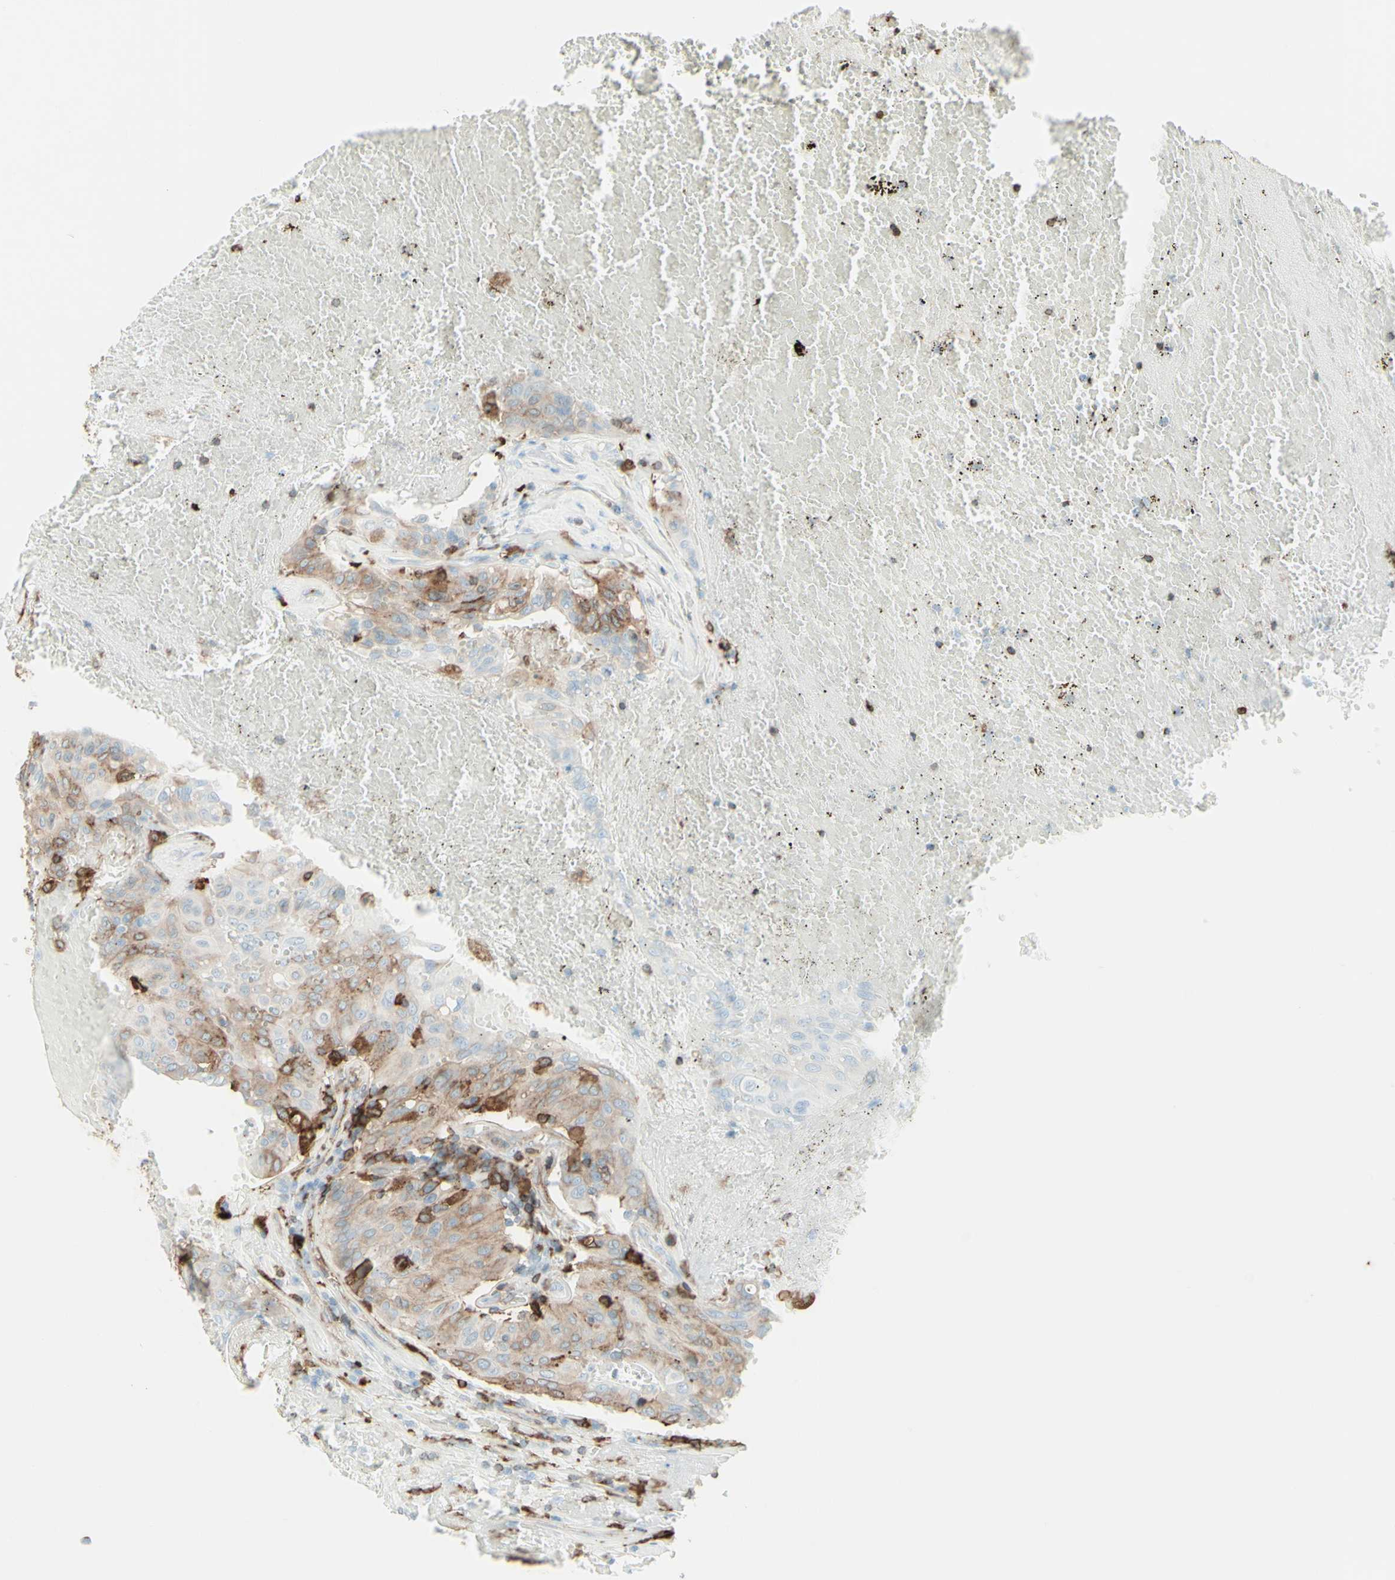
{"staining": {"intensity": "moderate", "quantity": "25%-75%", "location": "cytoplasmic/membranous"}, "tissue": "urothelial cancer", "cell_type": "Tumor cells", "image_type": "cancer", "snomed": [{"axis": "morphology", "description": "Urothelial carcinoma, High grade"}, {"axis": "topography", "description": "Urinary bladder"}], "caption": "Protein positivity by immunohistochemistry (IHC) demonstrates moderate cytoplasmic/membranous staining in approximately 25%-75% of tumor cells in urothelial cancer.", "gene": "HLA-DPB1", "patient": {"sex": "male", "age": 66}}